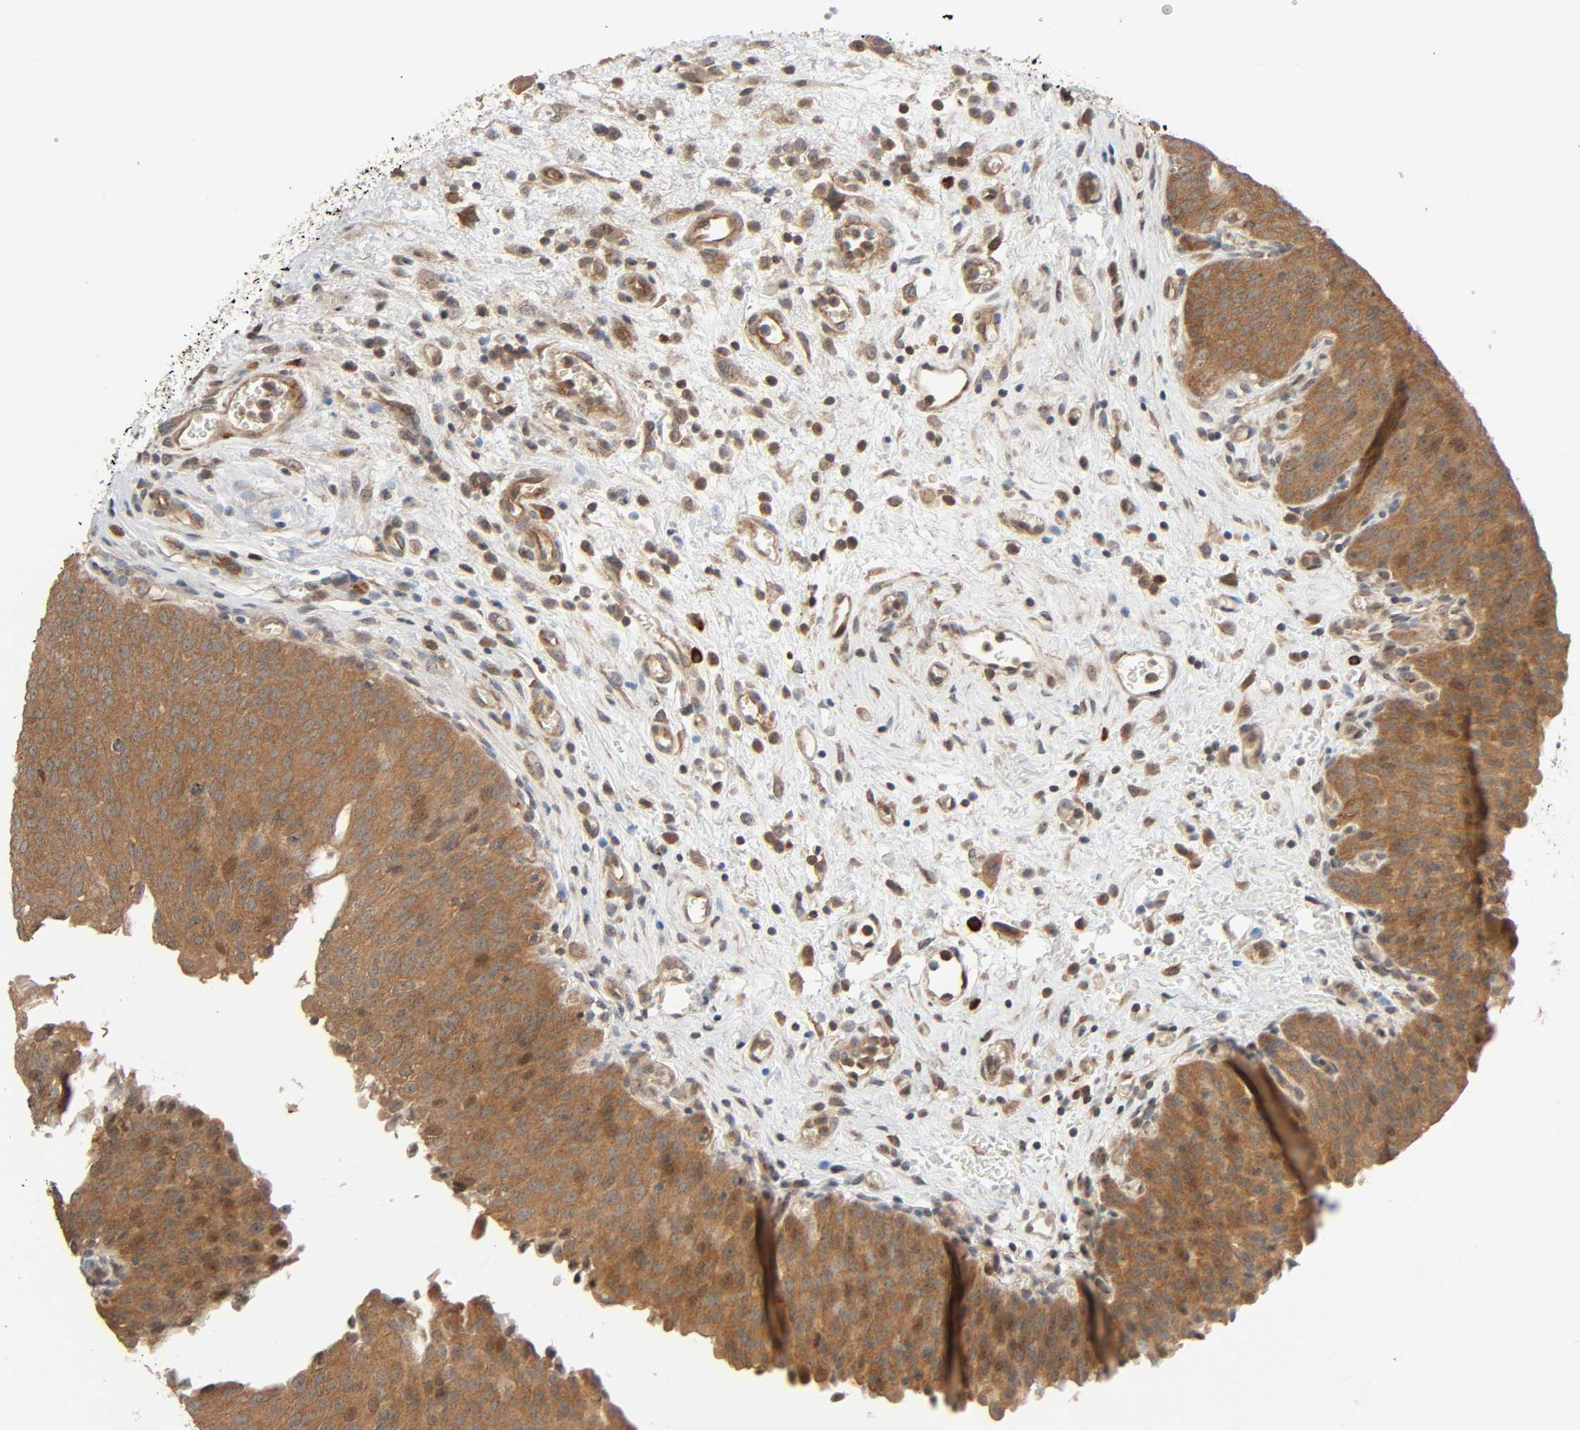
{"staining": {"intensity": "moderate", "quantity": ">75%", "location": "cytoplasmic/membranous"}, "tissue": "urinary bladder", "cell_type": "Urothelial cells", "image_type": "normal", "snomed": [{"axis": "morphology", "description": "Normal tissue, NOS"}, {"axis": "morphology", "description": "Dysplasia, NOS"}, {"axis": "topography", "description": "Urinary bladder"}], "caption": "This image reveals immunohistochemistry (IHC) staining of normal human urinary bladder, with medium moderate cytoplasmic/membranous expression in approximately >75% of urothelial cells.", "gene": "PPP2R1B", "patient": {"sex": "male", "age": 35}}